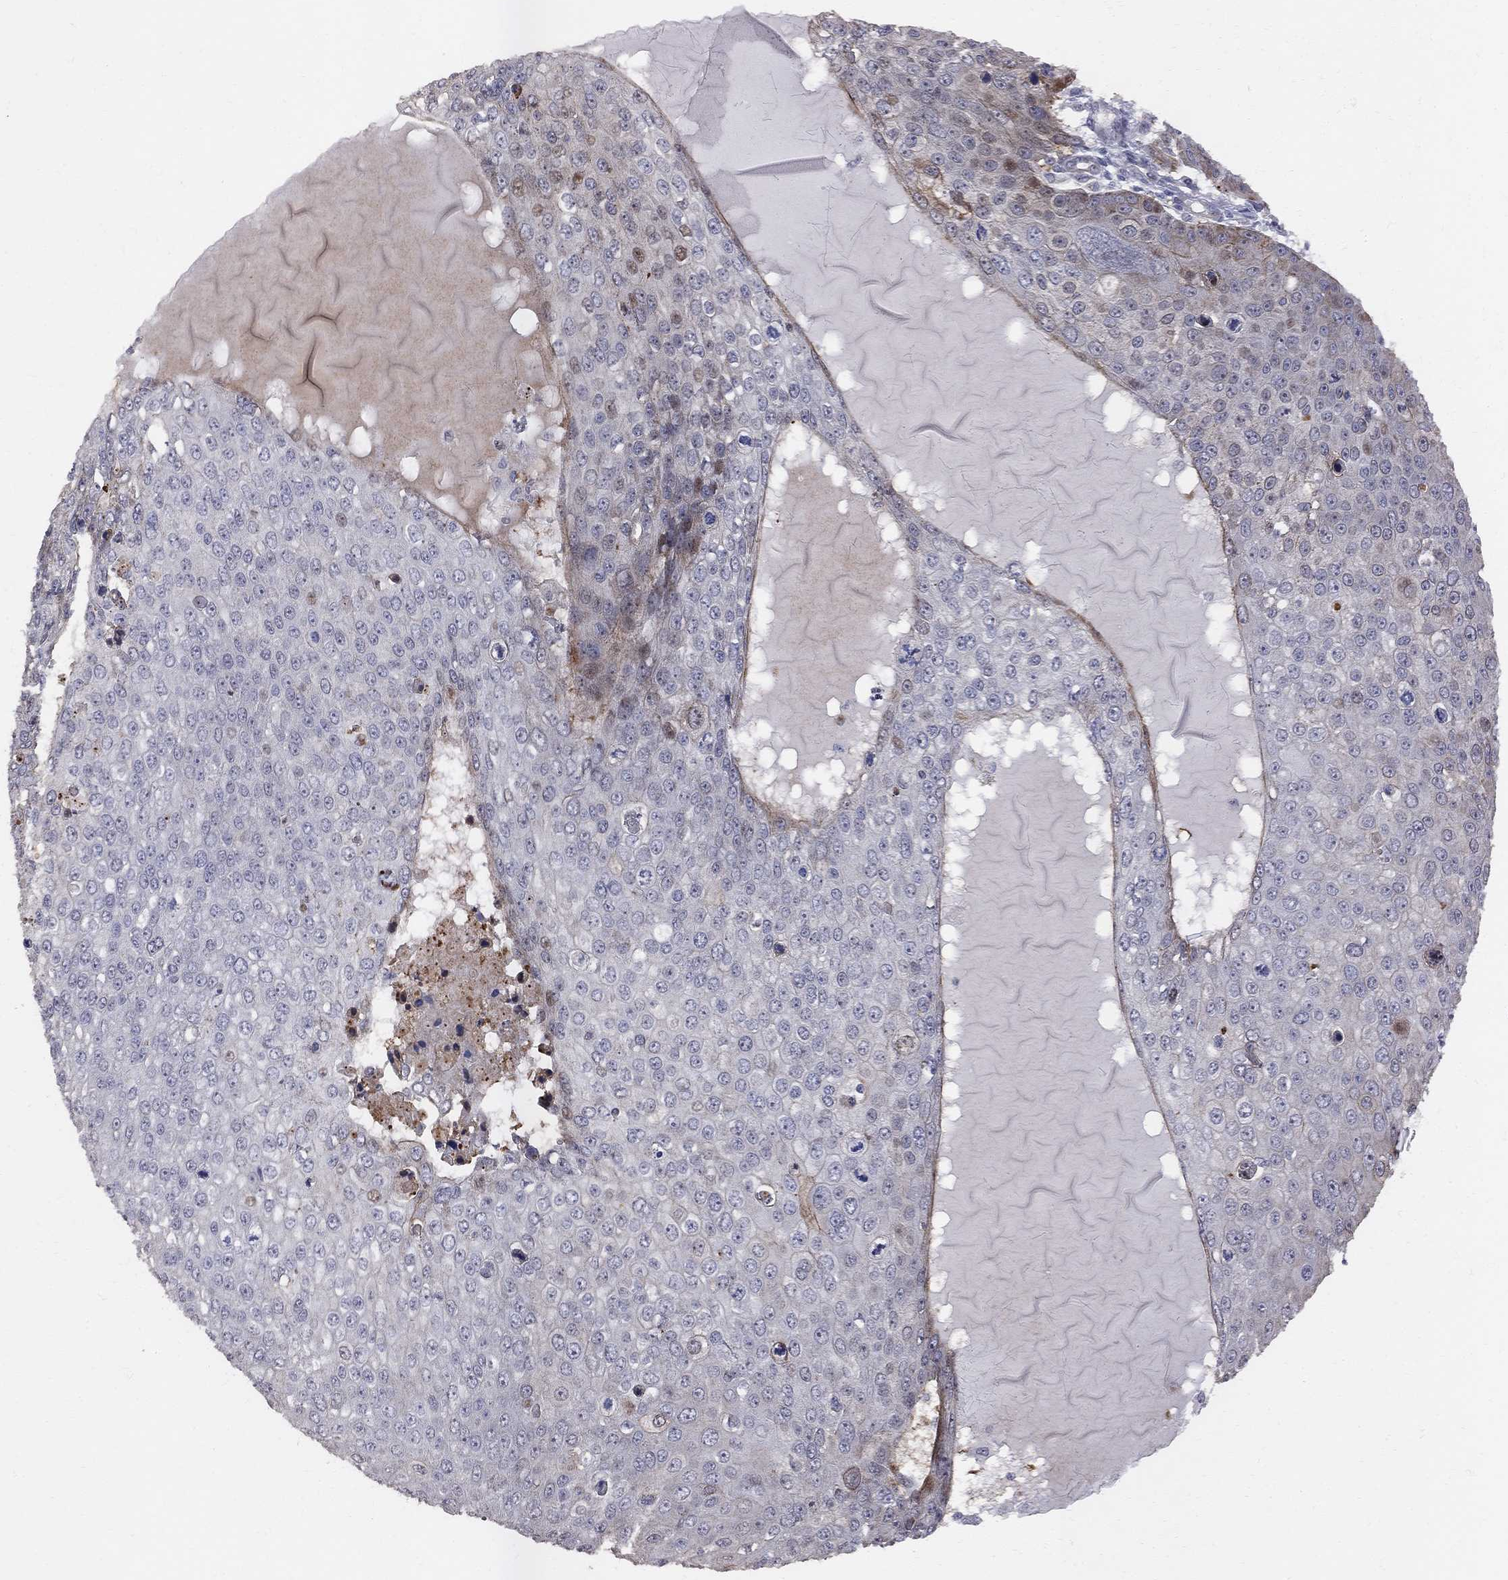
{"staining": {"intensity": "weak", "quantity": "<25%", "location": "cytoplasmic/membranous,nuclear"}, "tissue": "skin cancer", "cell_type": "Tumor cells", "image_type": "cancer", "snomed": [{"axis": "morphology", "description": "Squamous cell carcinoma, NOS"}, {"axis": "topography", "description": "Skin"}], "caption": "Immunohistochemistry image of neoplastic tissue: skin cancer stained with DAB (3,3'-diaminobenzidine) shows no significant protein expression in tumor cells. (DAB (3,3'-diaminobenzidine) immunohistochemistry (IHC) visualized using brightfield microscopy, high magnification).", "gene": "DHX33", "patient": {"sex": "male", "age": 71}}